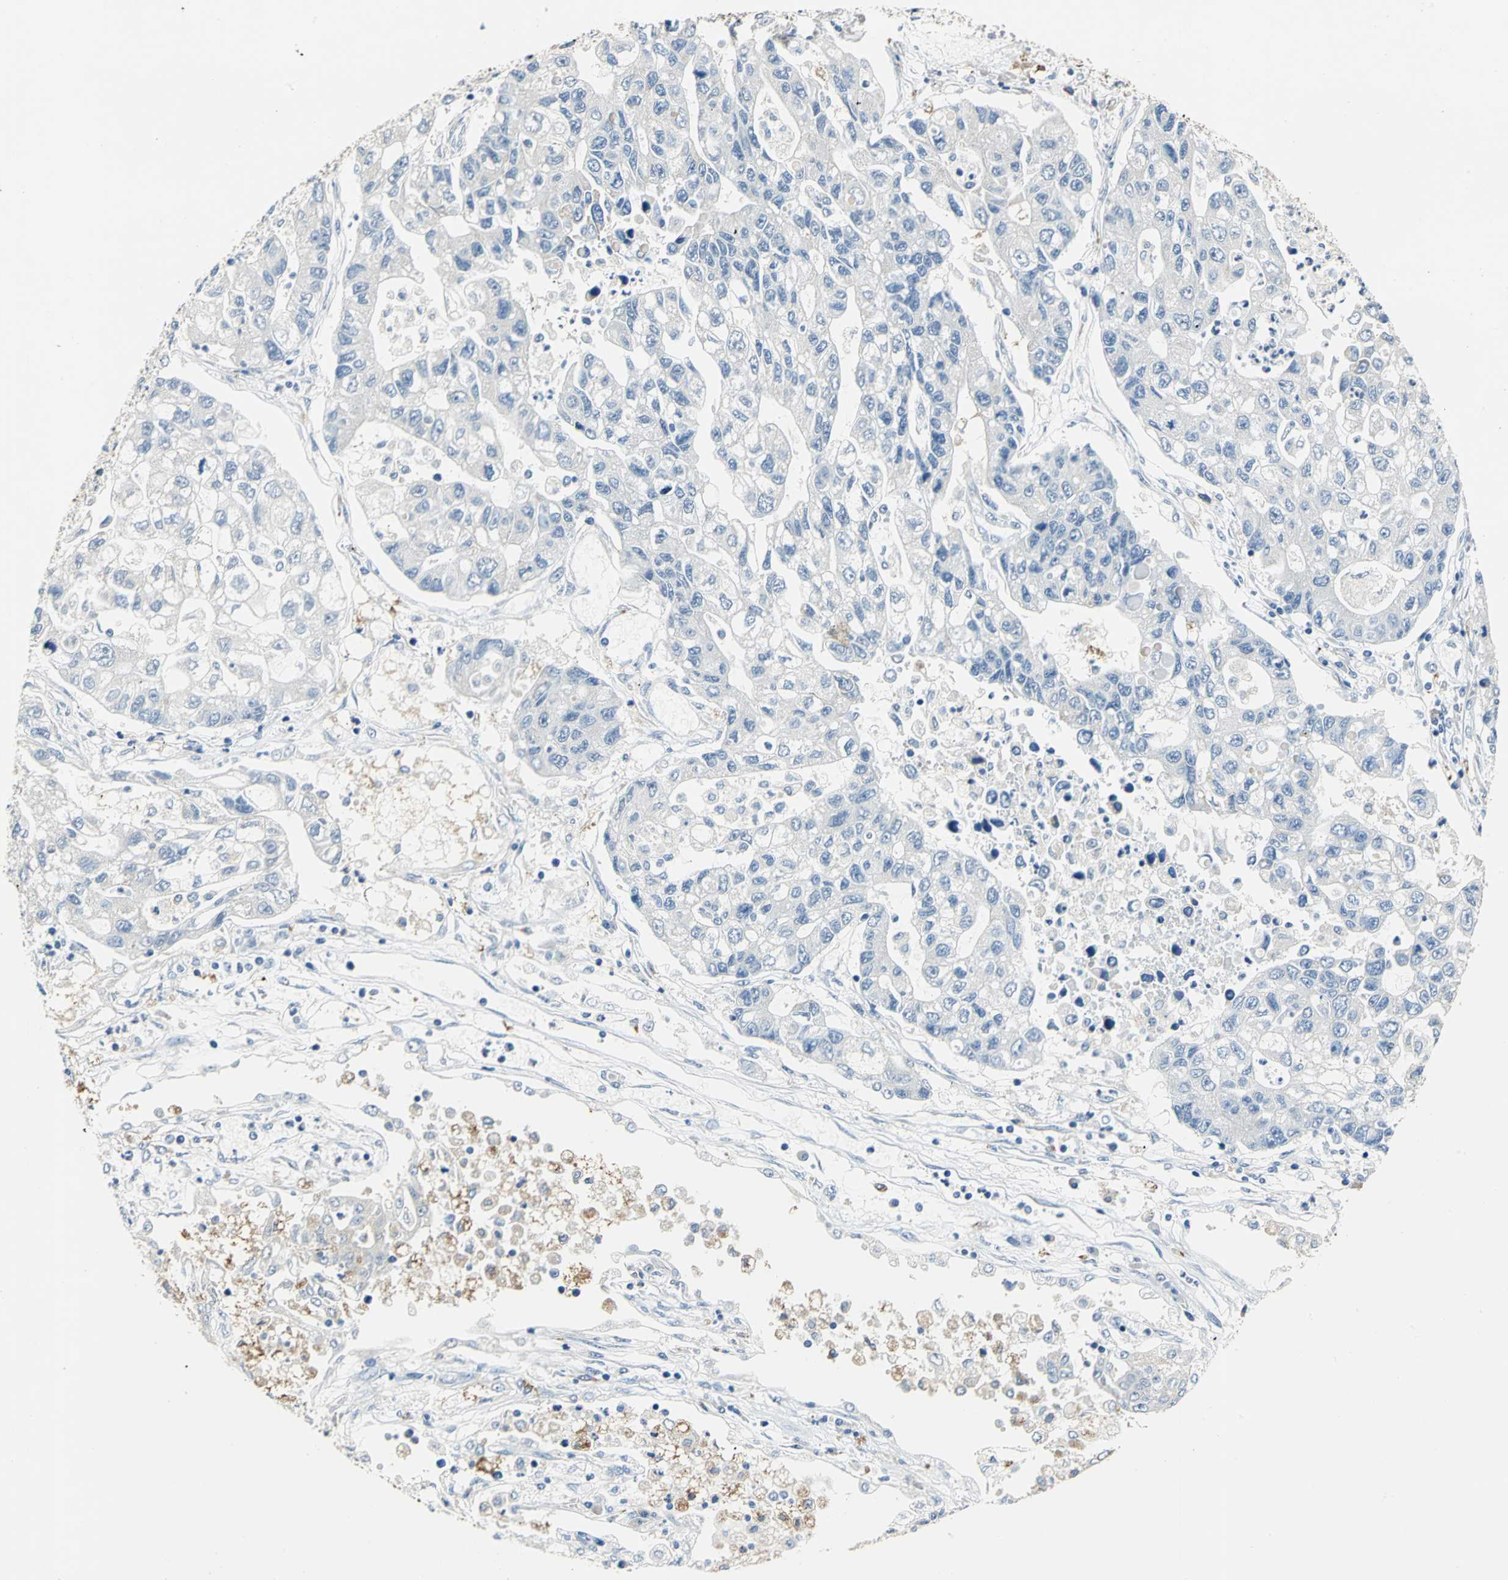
{"staining": {"intensity": "negative", "quantity": "none", "location": "none"}, "tissue": "lung cancer", "cell_type": "Tumor cells", "image_type": "cancer", "snomed": [{"axis": "morphology", "description": "Adenocarcinoma, NOS"}, {"axis": "topography", "description": "Lung"}], "caption": "Human lung cancer (adenocarcinoma) stained for a protein using IHC exhibits no staining in tumor cells.", "gene": "RASD2", "patient": {"sex": "female", "age": 51}}